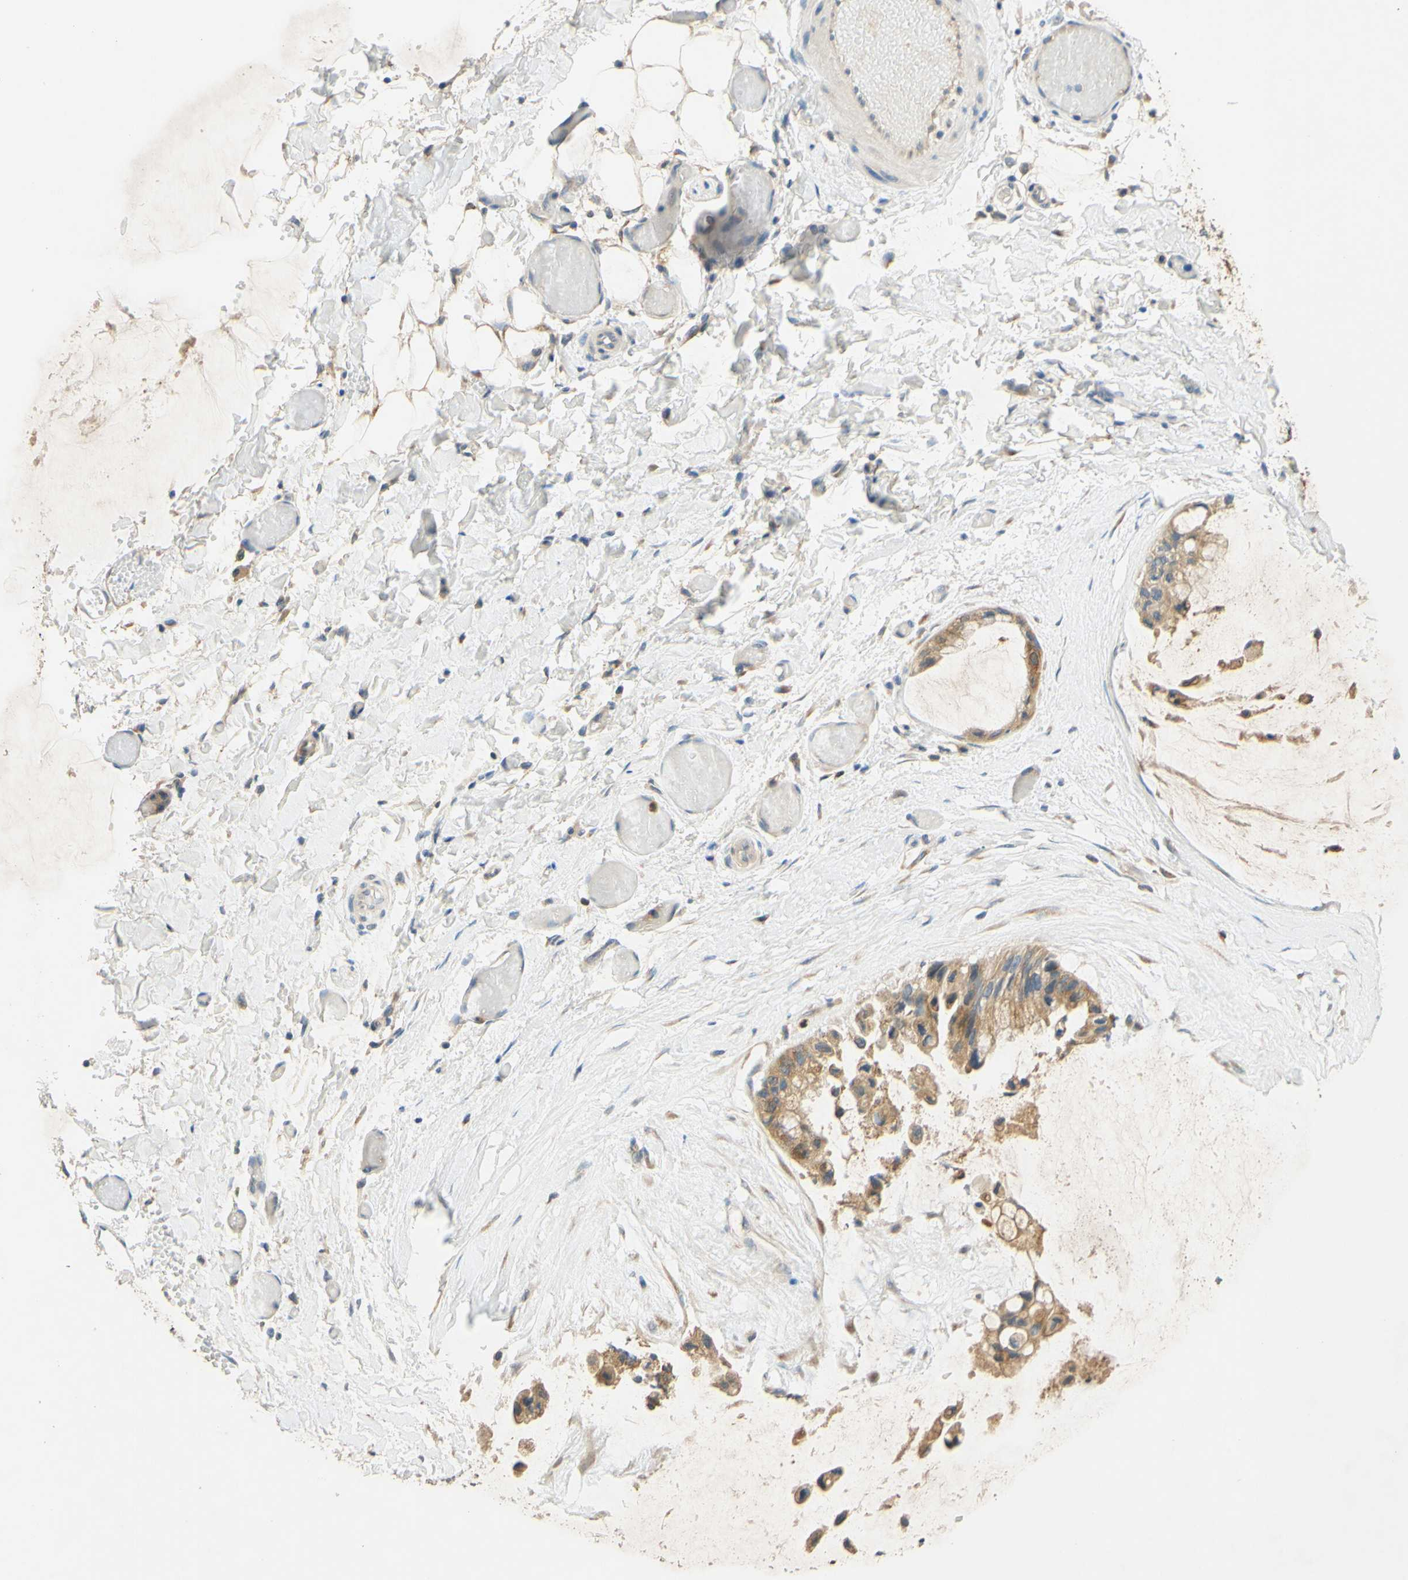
{"staining": {"intensity": "moderate", "quantity": ">75%", "location": "cytoplasmic/membranous"}, "tissue": "ovarian cancer", "cell_type": "Tumor cells", "image_type": "cancer", "snomed": [{"axis": "morphology", "description": "Cystadenocarcinoma, mucinous, NOS"}, {"axis": "topography", "description": "Ovary"}], "caption": "DAB immunohistochemical staining of human mucinous cystadenocarcinoma (ovarian) exhibits moderate cytoplasmic/membranous protein expression in approximately >75% of tumor cells.", "gene": "ENTREP2", "patient": {"sex": "female", "age": 39}}